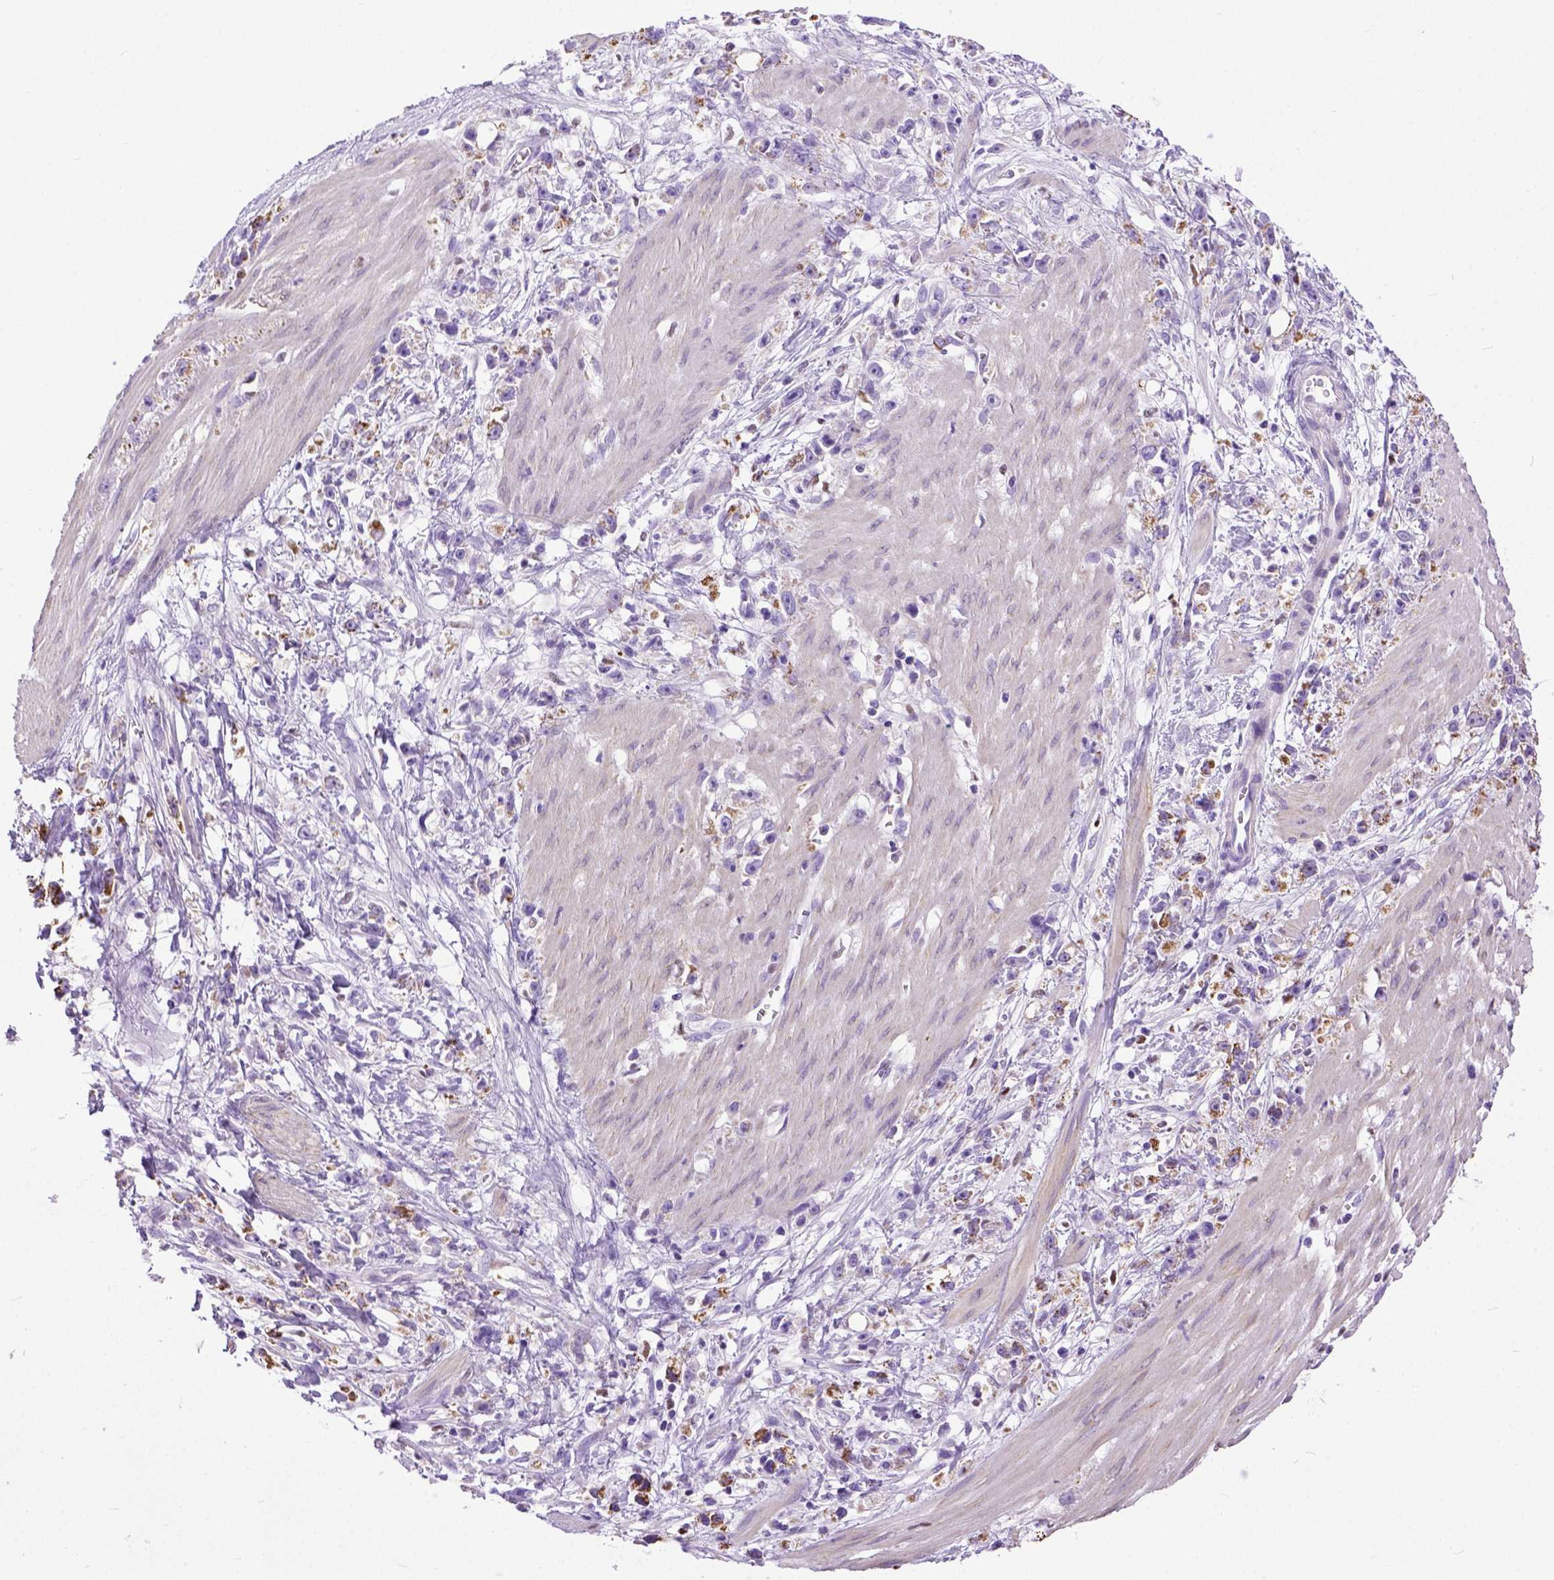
{"staining": {"intensity": "negative", "quantity": "none", "location": "none"}, "tissue": "stomach cancer", "cell_type": "Tumor cells", "image_type": "cancer", "snomed": [{"axis": "morphology", "description": "Adenocarcinoma, NOS"}, {"axis": "topography", "description": "Stomach"}], "caption": "An image of stomach adenocarcinoma stained for a protein demonstrates no brown staining in tumor cells.", "gene": "CRB1", "patient": {"sex": "female", "age": 59}}